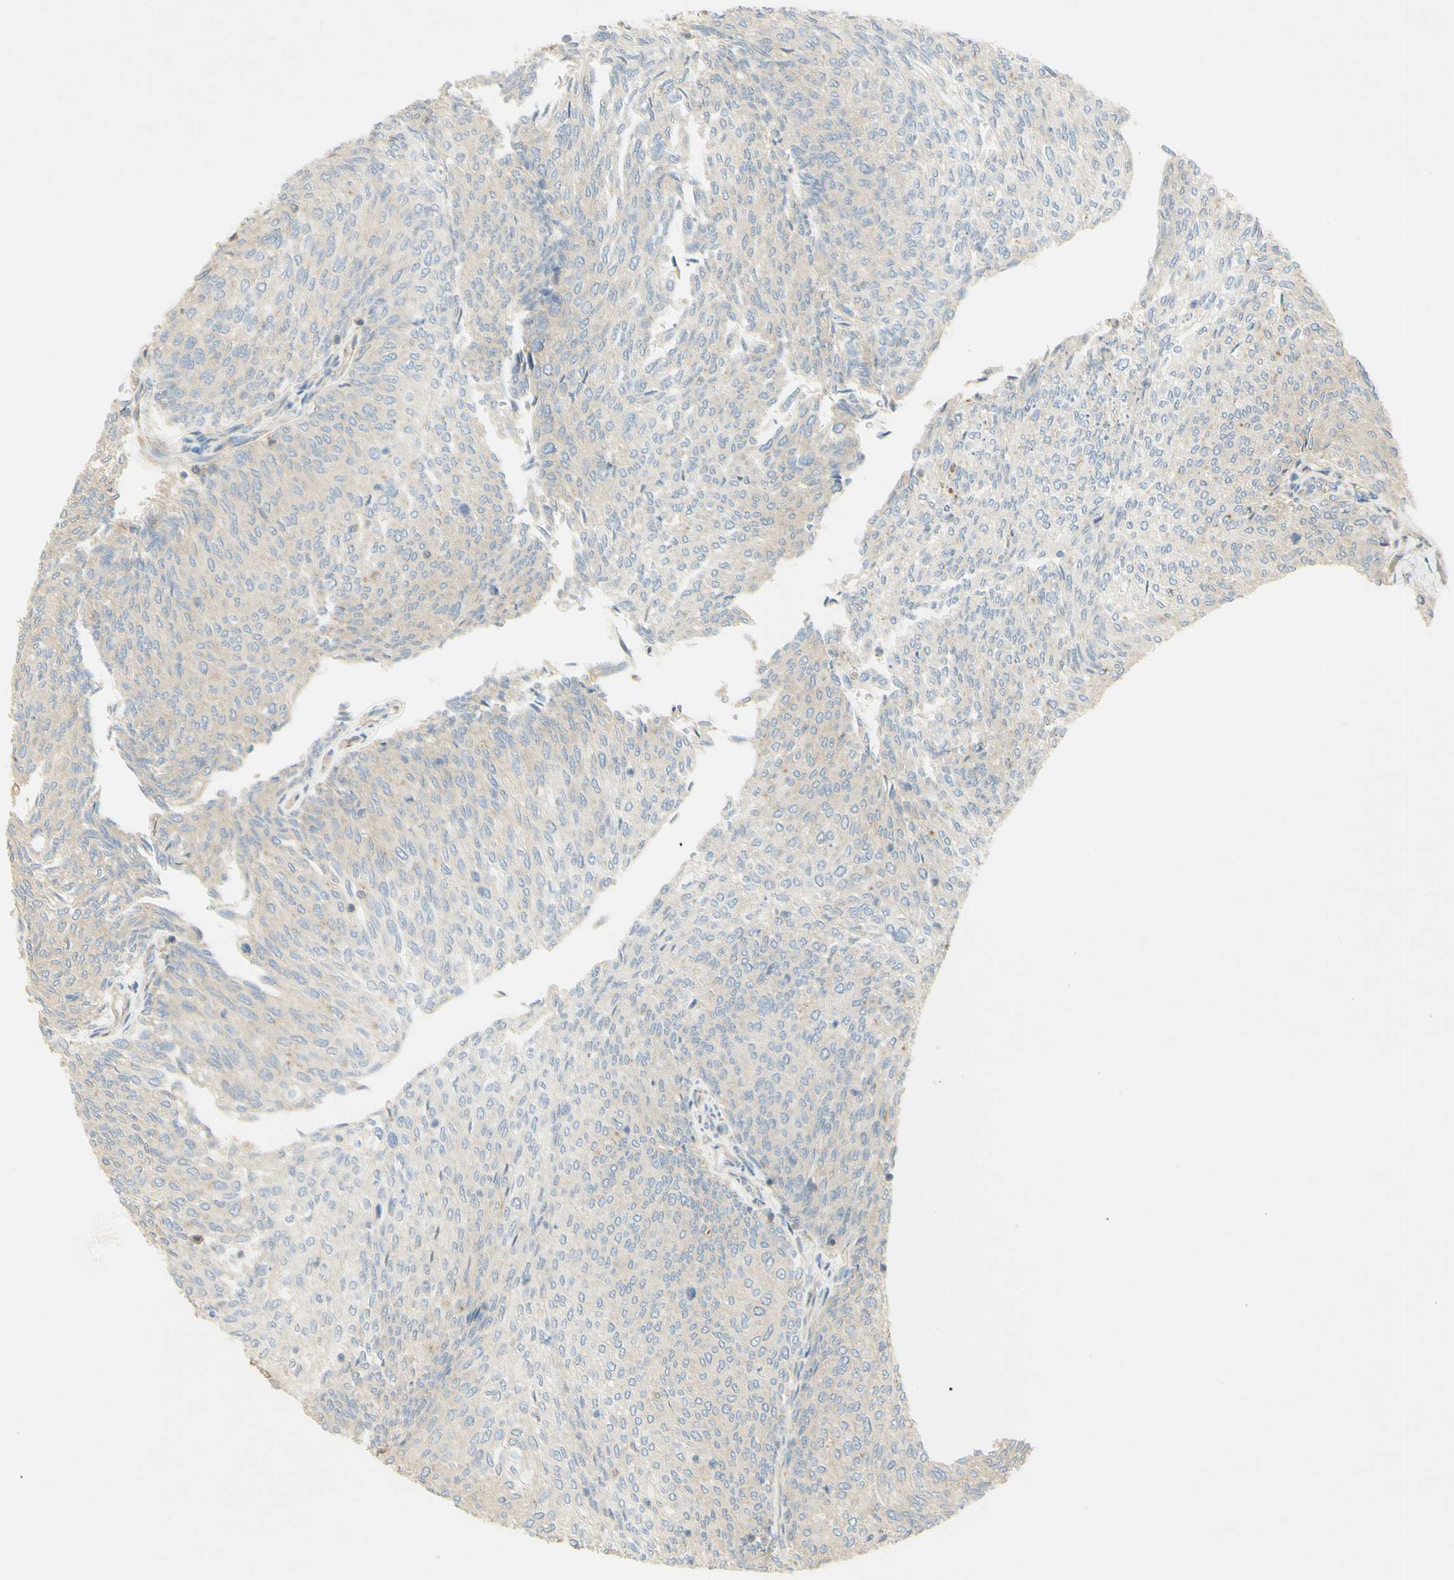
{"staining": {"intensity": "weak", "quantity": ">75%", "location": "cytoplasmic/membranous"}, "tissue": "urothelial cancer", "cell_type": "Tumor cells", "image_type": "cancer", "snomed": [{"axis": "morphology", "description": "Urothelial carcinoma, Low grade"}, {"axis": "topography", "description": "Urinary bladder"}], "caption": "Immunohistochemistry (IHC) (DAB (3,3'-diaminobenzidine)) staining of urothelial carcinoma (low-grade) shows weak cytoplasmic/membranous protein positivity in about >75% of tumor cells. The staining is performed using DAB (3,3'-diaminobenzidine) brown chromogen to label protein expression. The nuclei are counter-stained blue using hematoxylin.", "gene": "IKBKG", "patient": {"sex": "female", "age": 79}}